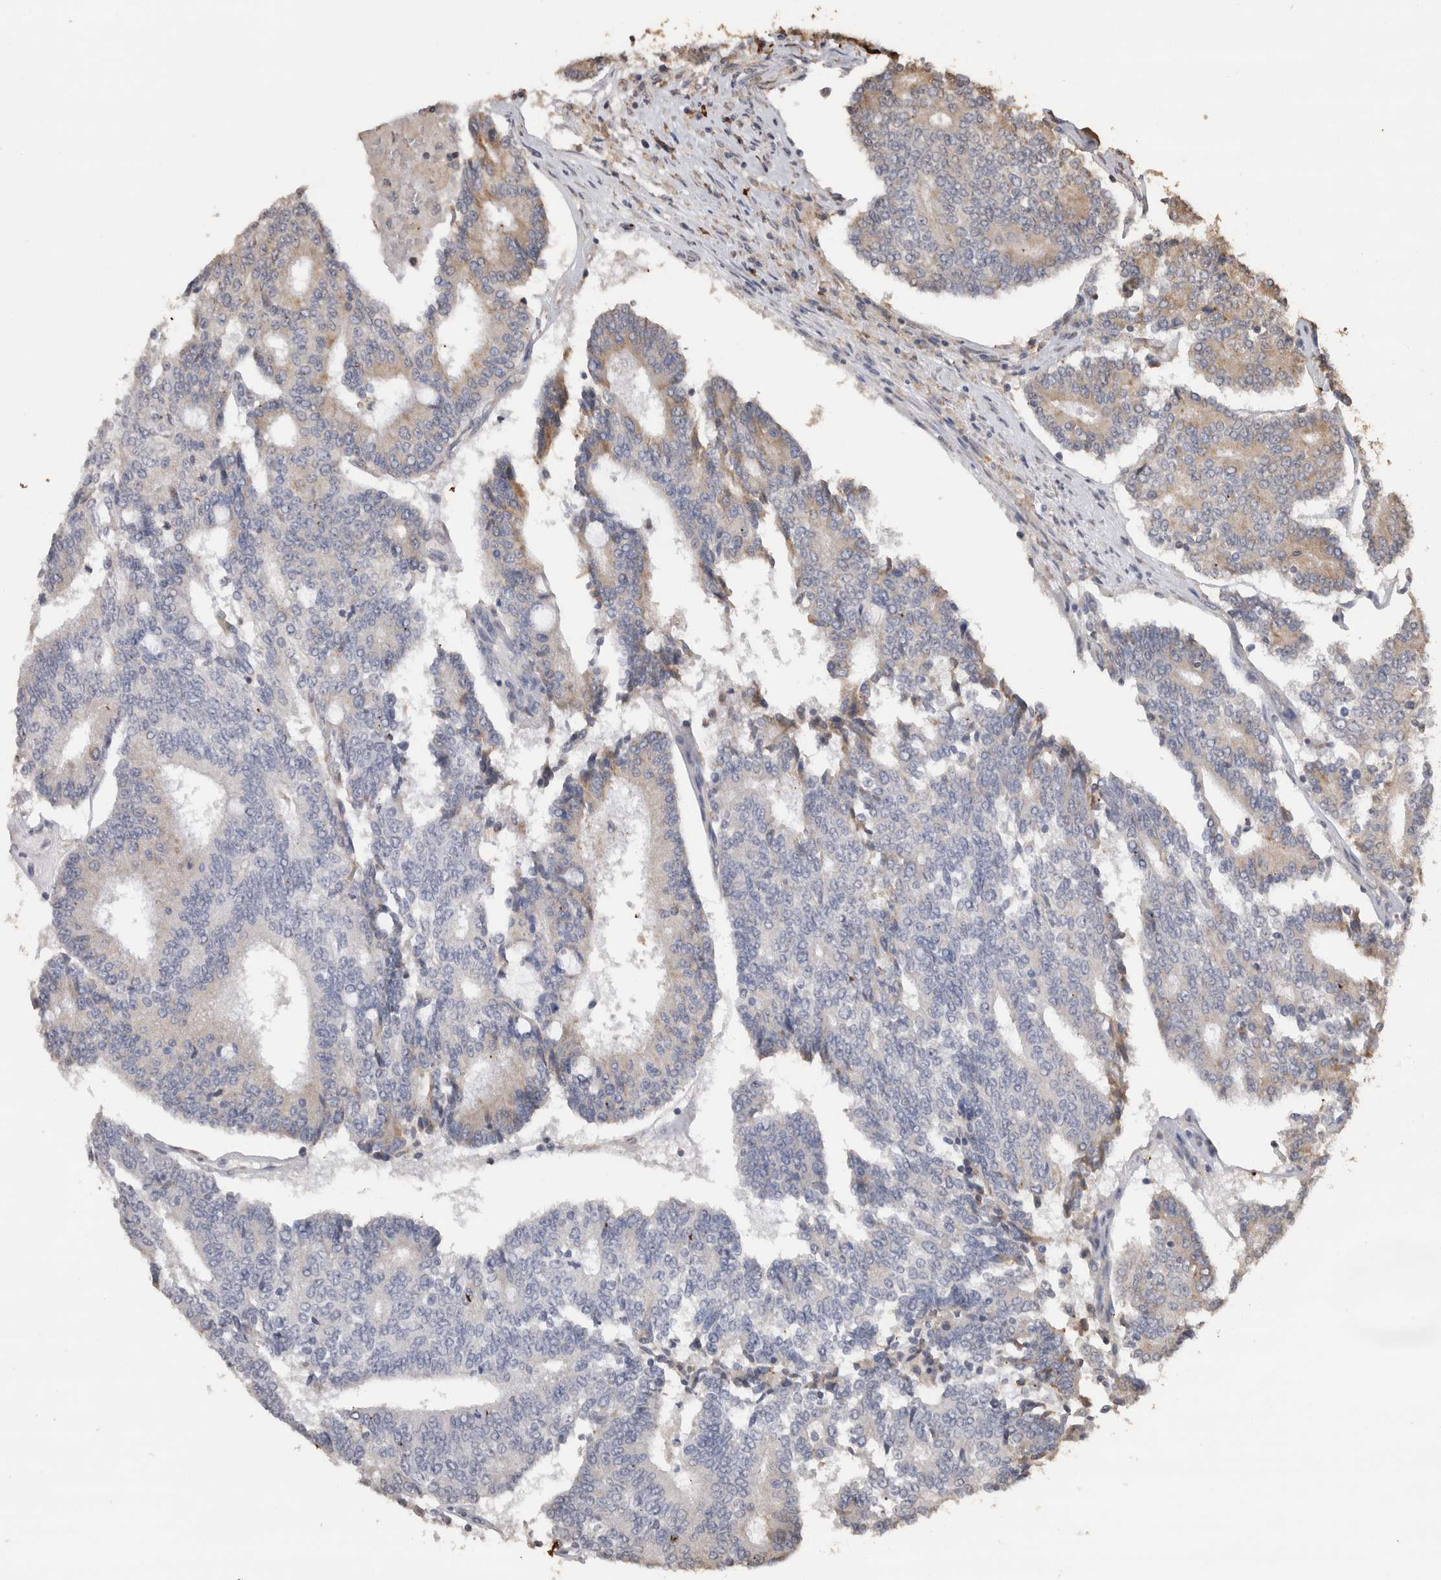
{"staining": {"intensity": "weak", "quantity": "<25%", "location": "cytoplasmic/membranous"}, "tissue": "prostate cancer", "cell_type": "Tumor cells", "image_type": "cancer", "snomed": [{"axis": "morphology", "description": "Normal tissue, NOS"}, {"axis": "morphology", "description": "Adenocarcinoma, High grade"}, {"axis": "topography", "description": "Prostate"}, {"axis": "topography", "description": "Seminal veicle"}], "caption": "The IHC image has no significant positivity in tumor cells of prostate high-grade adenocarcinoma tissue.", "gene": "CRELD2", "patient": {"sex": "male", "age": 55}}